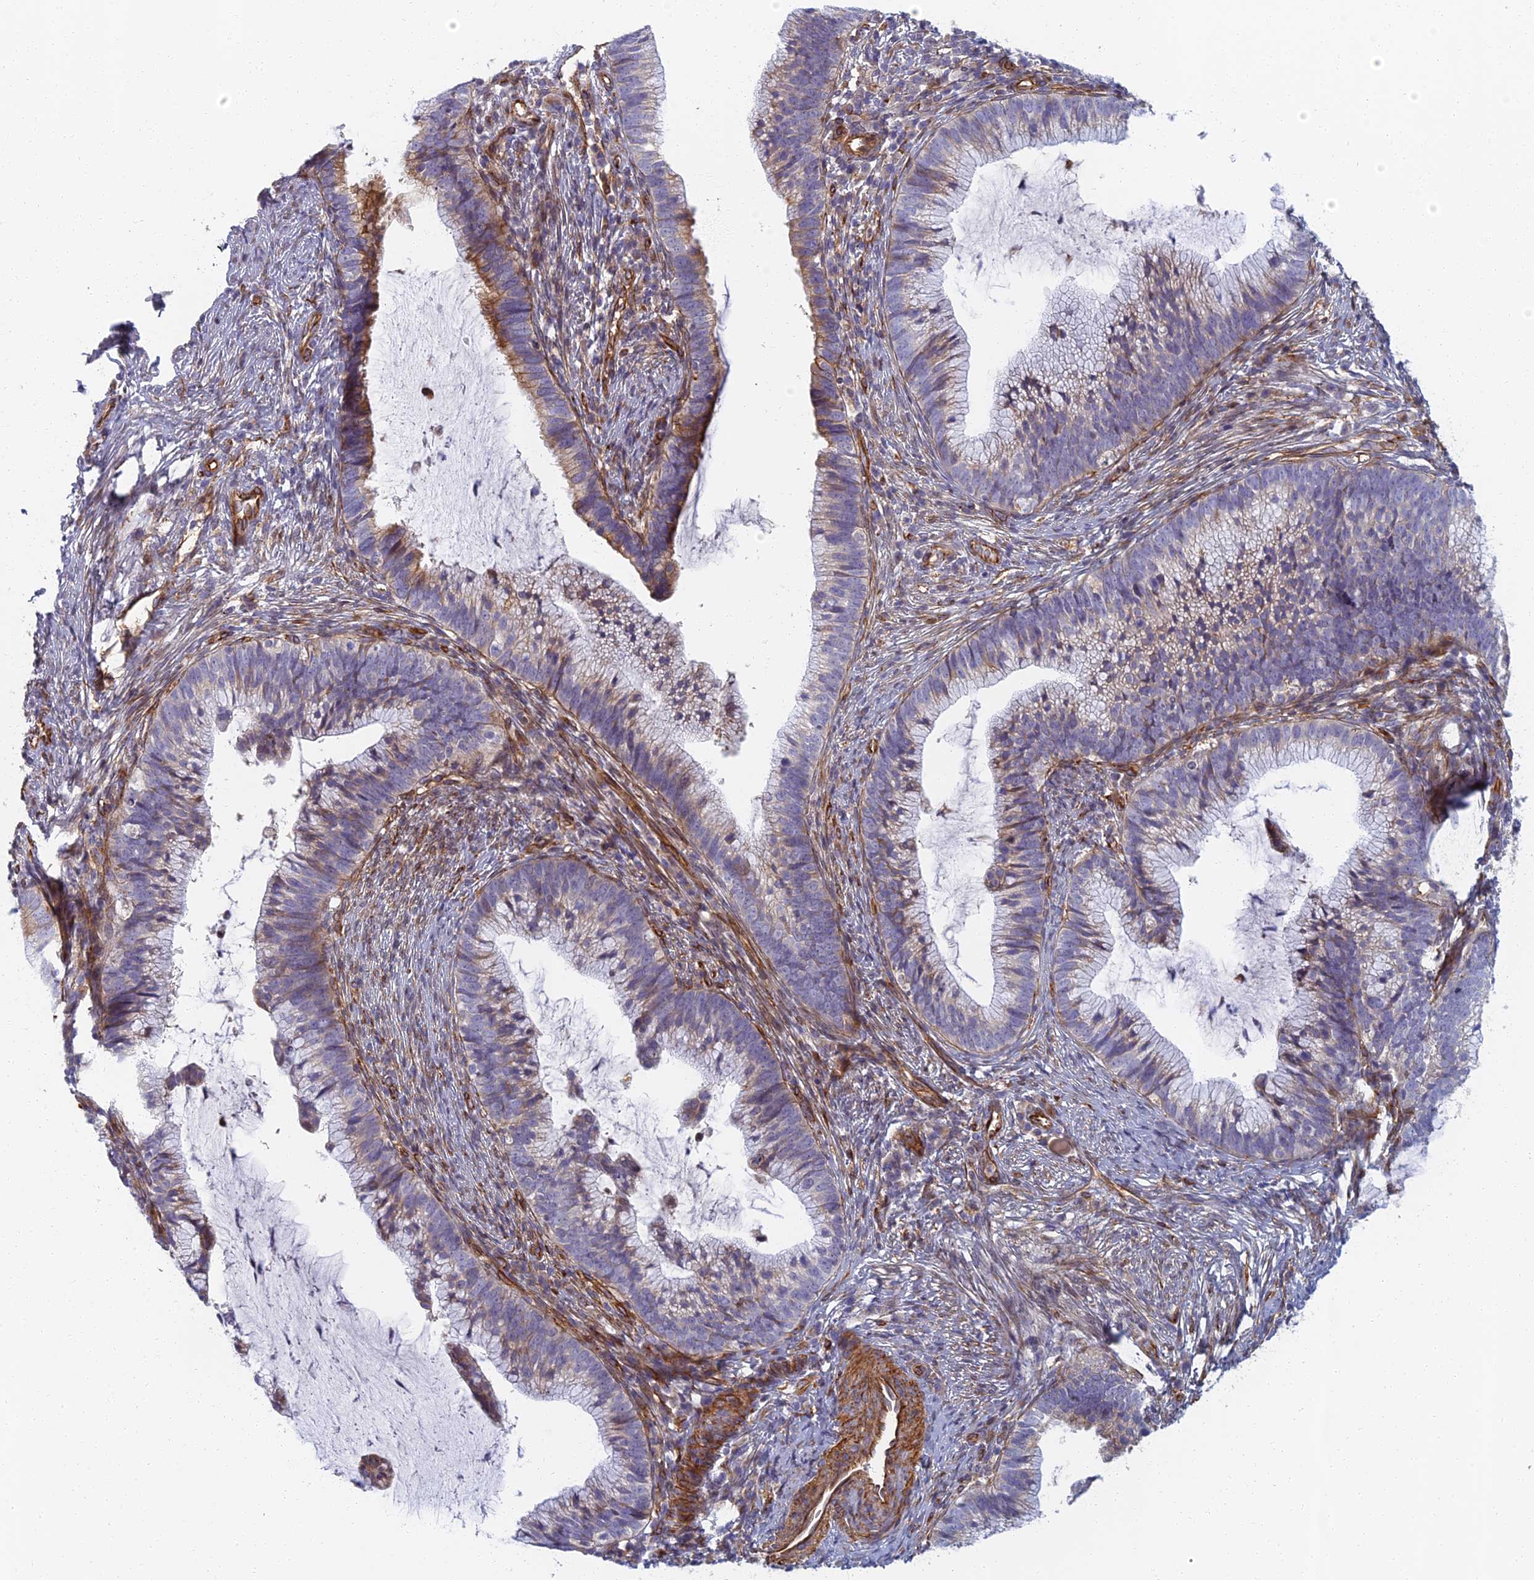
{"staining": {"intensity": "moderate", "quantity": "<25%", "location": "cytoplasmic/membranous"}, "tissue": "cervical cancer", "cell_type": "Tumor cells", "image_type": "cancer", "snomed": [{"axis": "morphology", "description": "Adenocarcinoma, NOS"}, {"axis": "topography", "description": "Cervix"}], "caption": "Immunohistochemical staining of cervical cancer (adenocarcinoma) reveals moderate cytoplasmic/membranous protein staining in about <25% of tumor cells. The staining was performed using DAB, with brown indicating positive protein expression. Nuclei are stained blue with hematoxylin.", "gene": "ABCB10", "patient": {"sex": "female", "age": 36}}